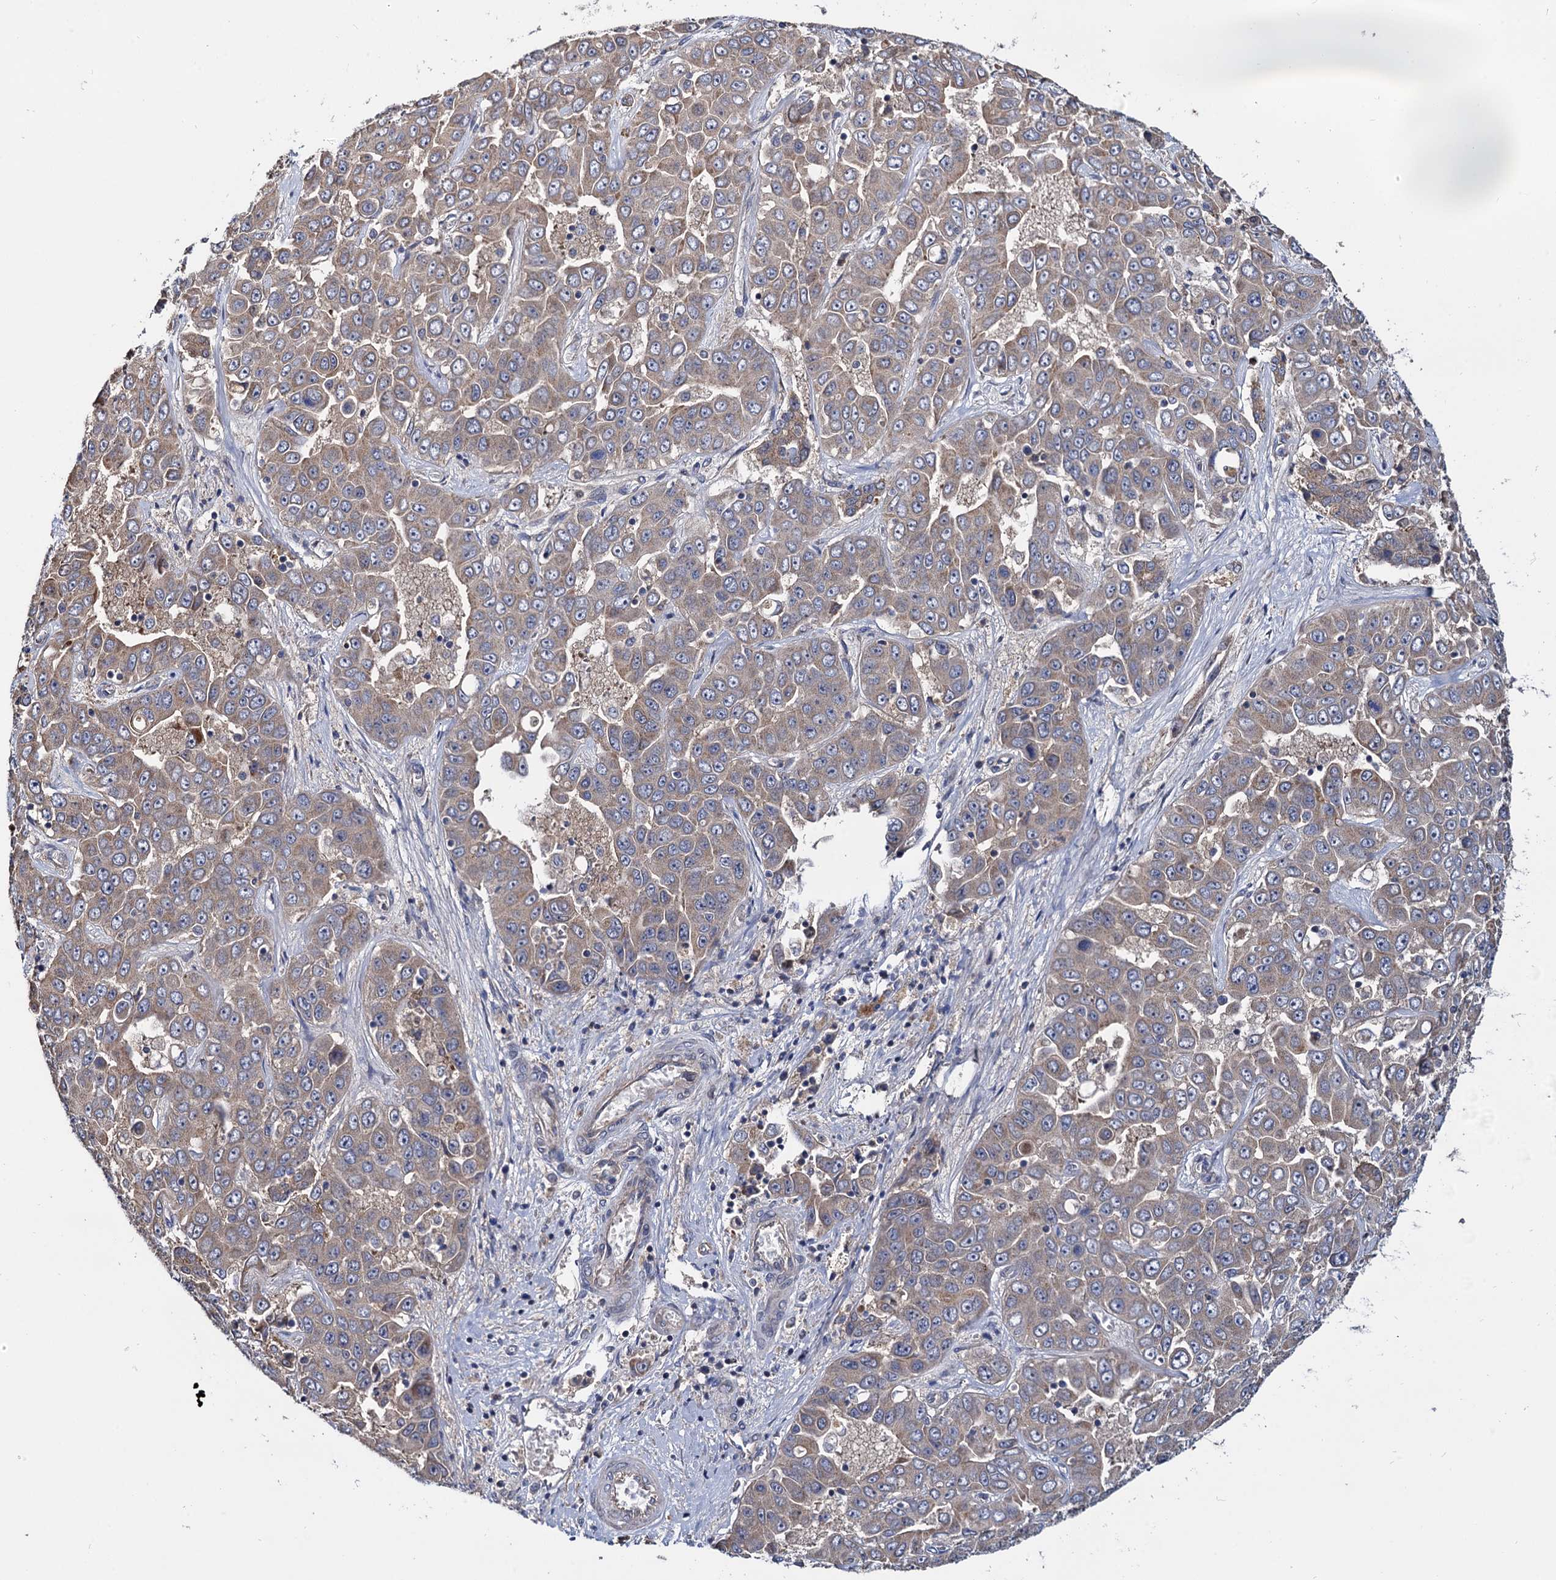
{"staining": {"intensity": "weak", "quantity": "25%-75%", "location": "cytoplasmic/membranous"}, "tissue": "liver cancer", "cell_type": "Tumor cells", "image_type": "cancer", "snomed": [{"axis": "morphology", "description": "Cholangiocarcinoma"}, {"axis": "topography", "description": "Liver"}], "caption": "IHC histopathology image of human liver cancer (cholangiocarcinoma) stained for a protein (brown), which reveals low levels of weak cytoplasmic/membranous positivity in about 25%-75% of tumor cells.", "gene": "CEP192", "patient": {"sex": "female", "age": 52}}